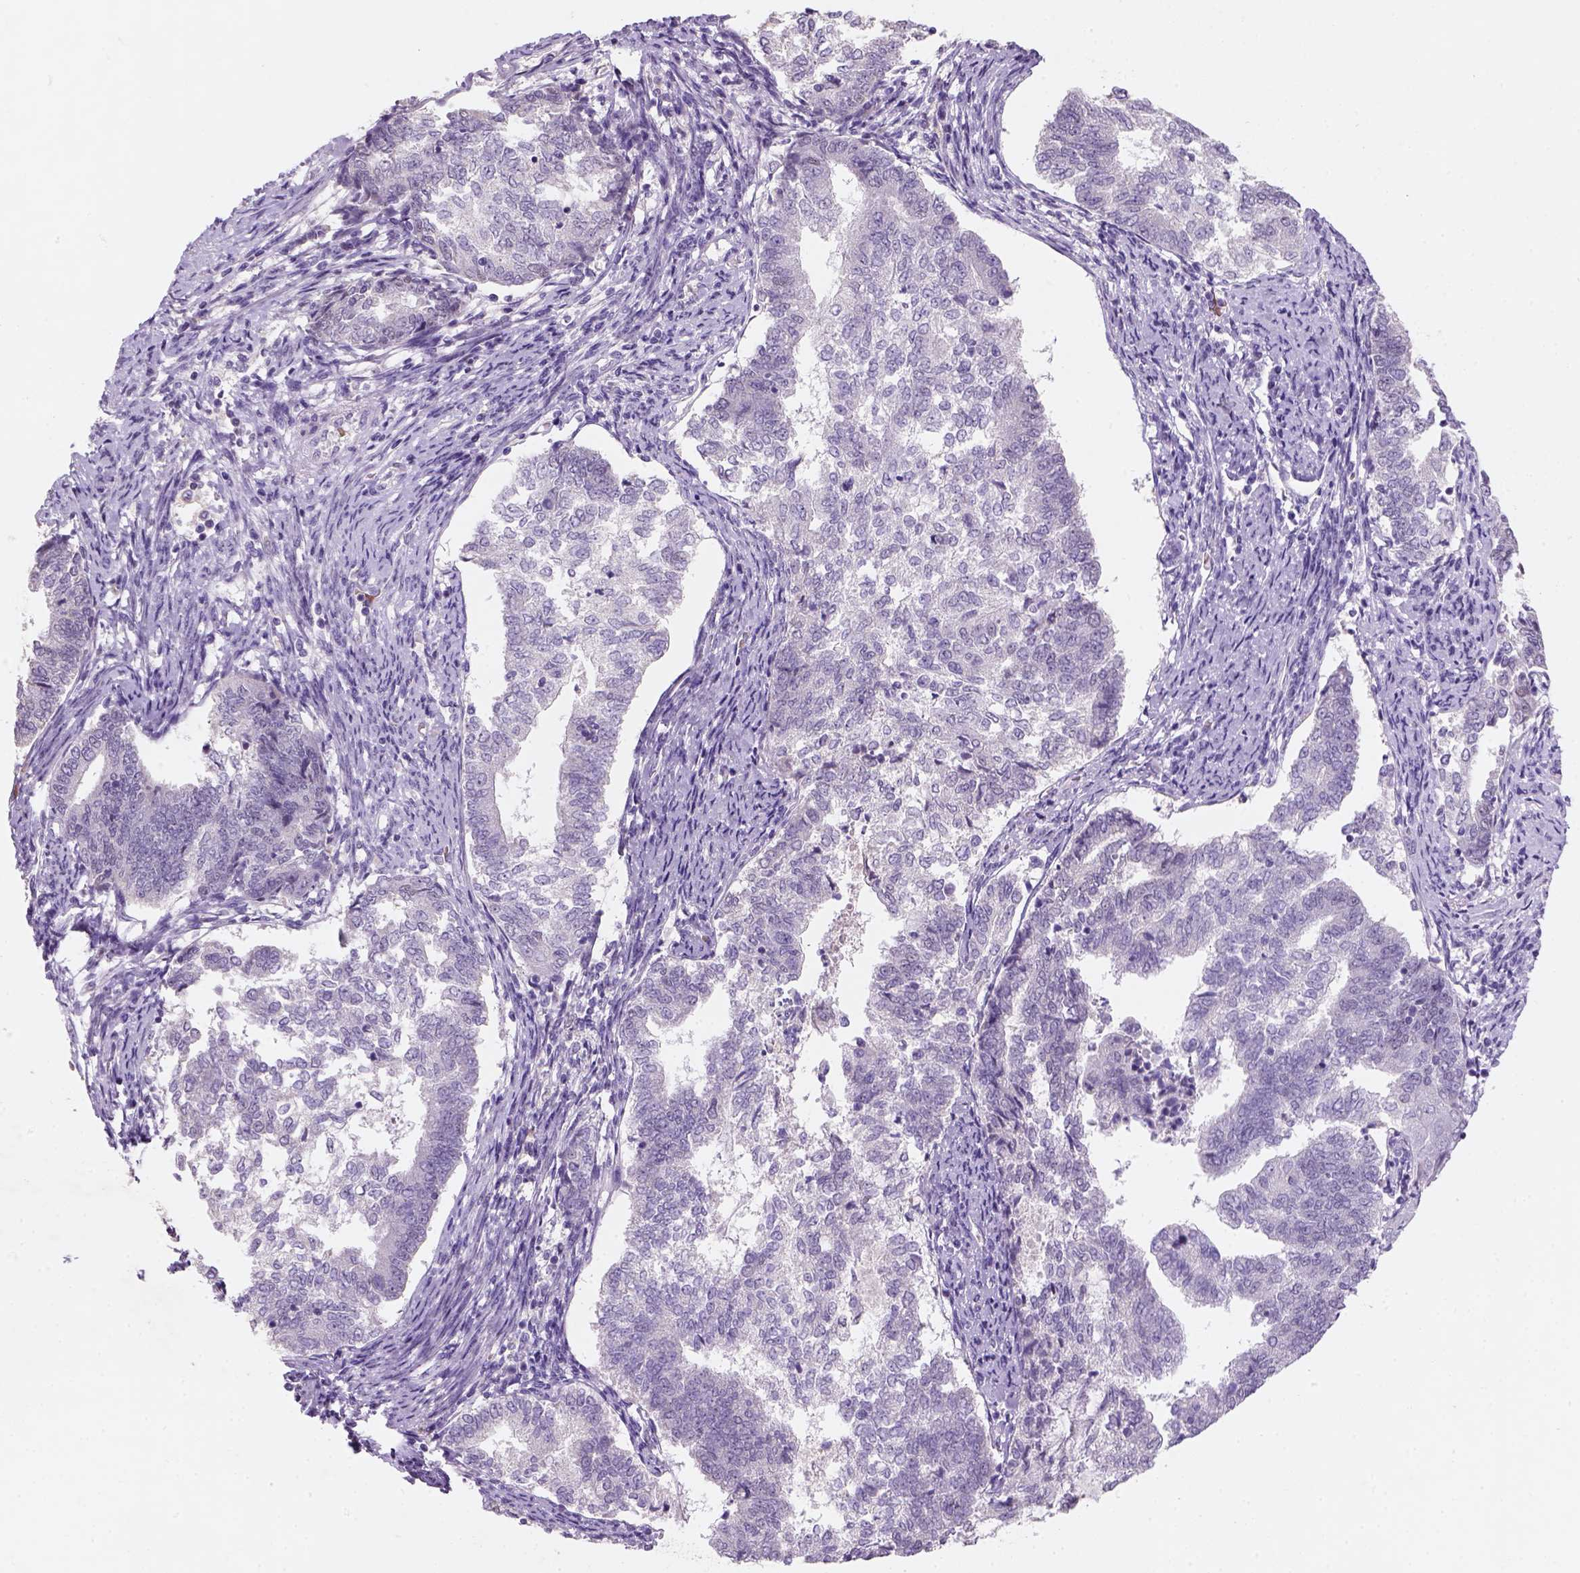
{"staining": {"intensity": "negative", "quantity": "none", "location": "none"}, "tissue": "endometrial cancer", "cell_type": "Tumor cells", "image_type": "cancer", "snomed": [{"axis": "morphology", "description": "Adenocarcinoma, NOS"}, {"axis": "topography", "description": "Endometrium"}], "caption": "Immunohistochemistry image of neoplastic tissue: human adenocarcinoma (endometrial) stained with DAB (3,3'-diaminobenzidine) reveals no significant protein expression in tumor cells.", "gene": "ZMAT4", "patient": {"sex": "female", "age": 65}}